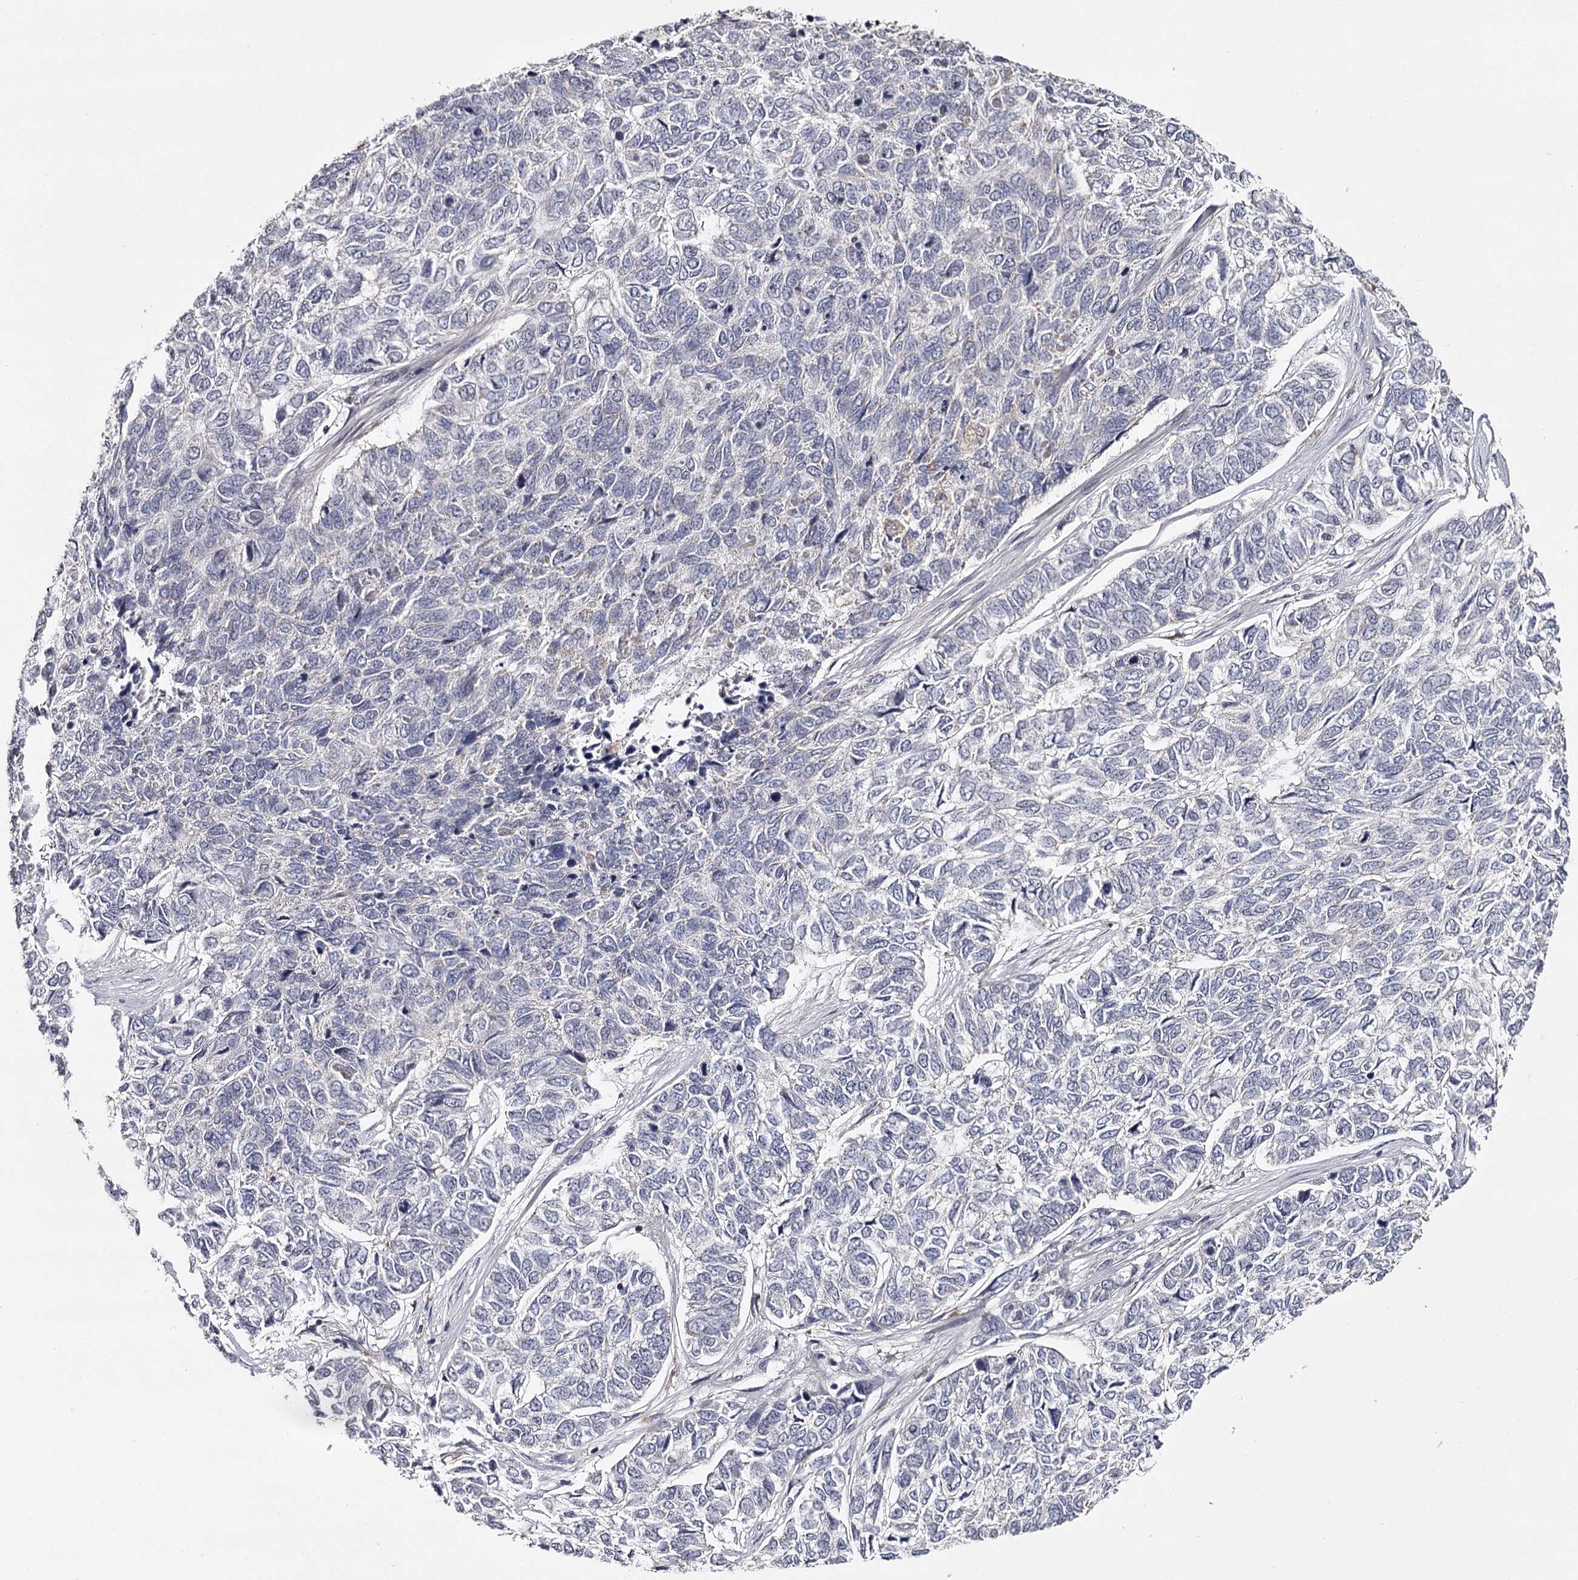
{"staining": {"intensity": "negative", "quantity": "none", "location": "none"}, "tissue": "skin cancer", "cell_type": "Tumor cells", "image_type": "cancer", "snomed": [{"axis": "morphology", "description": "Basal cell carcinoma"}, {"axis": "topography", "description": "Skin"}], "caption": "Immunohistochemical staining of skin basal cell carcinoma reveals no significant positivity in tumor cells.", "gene": "RASSF6", "patient": {"sex": "female", "age": 65}}